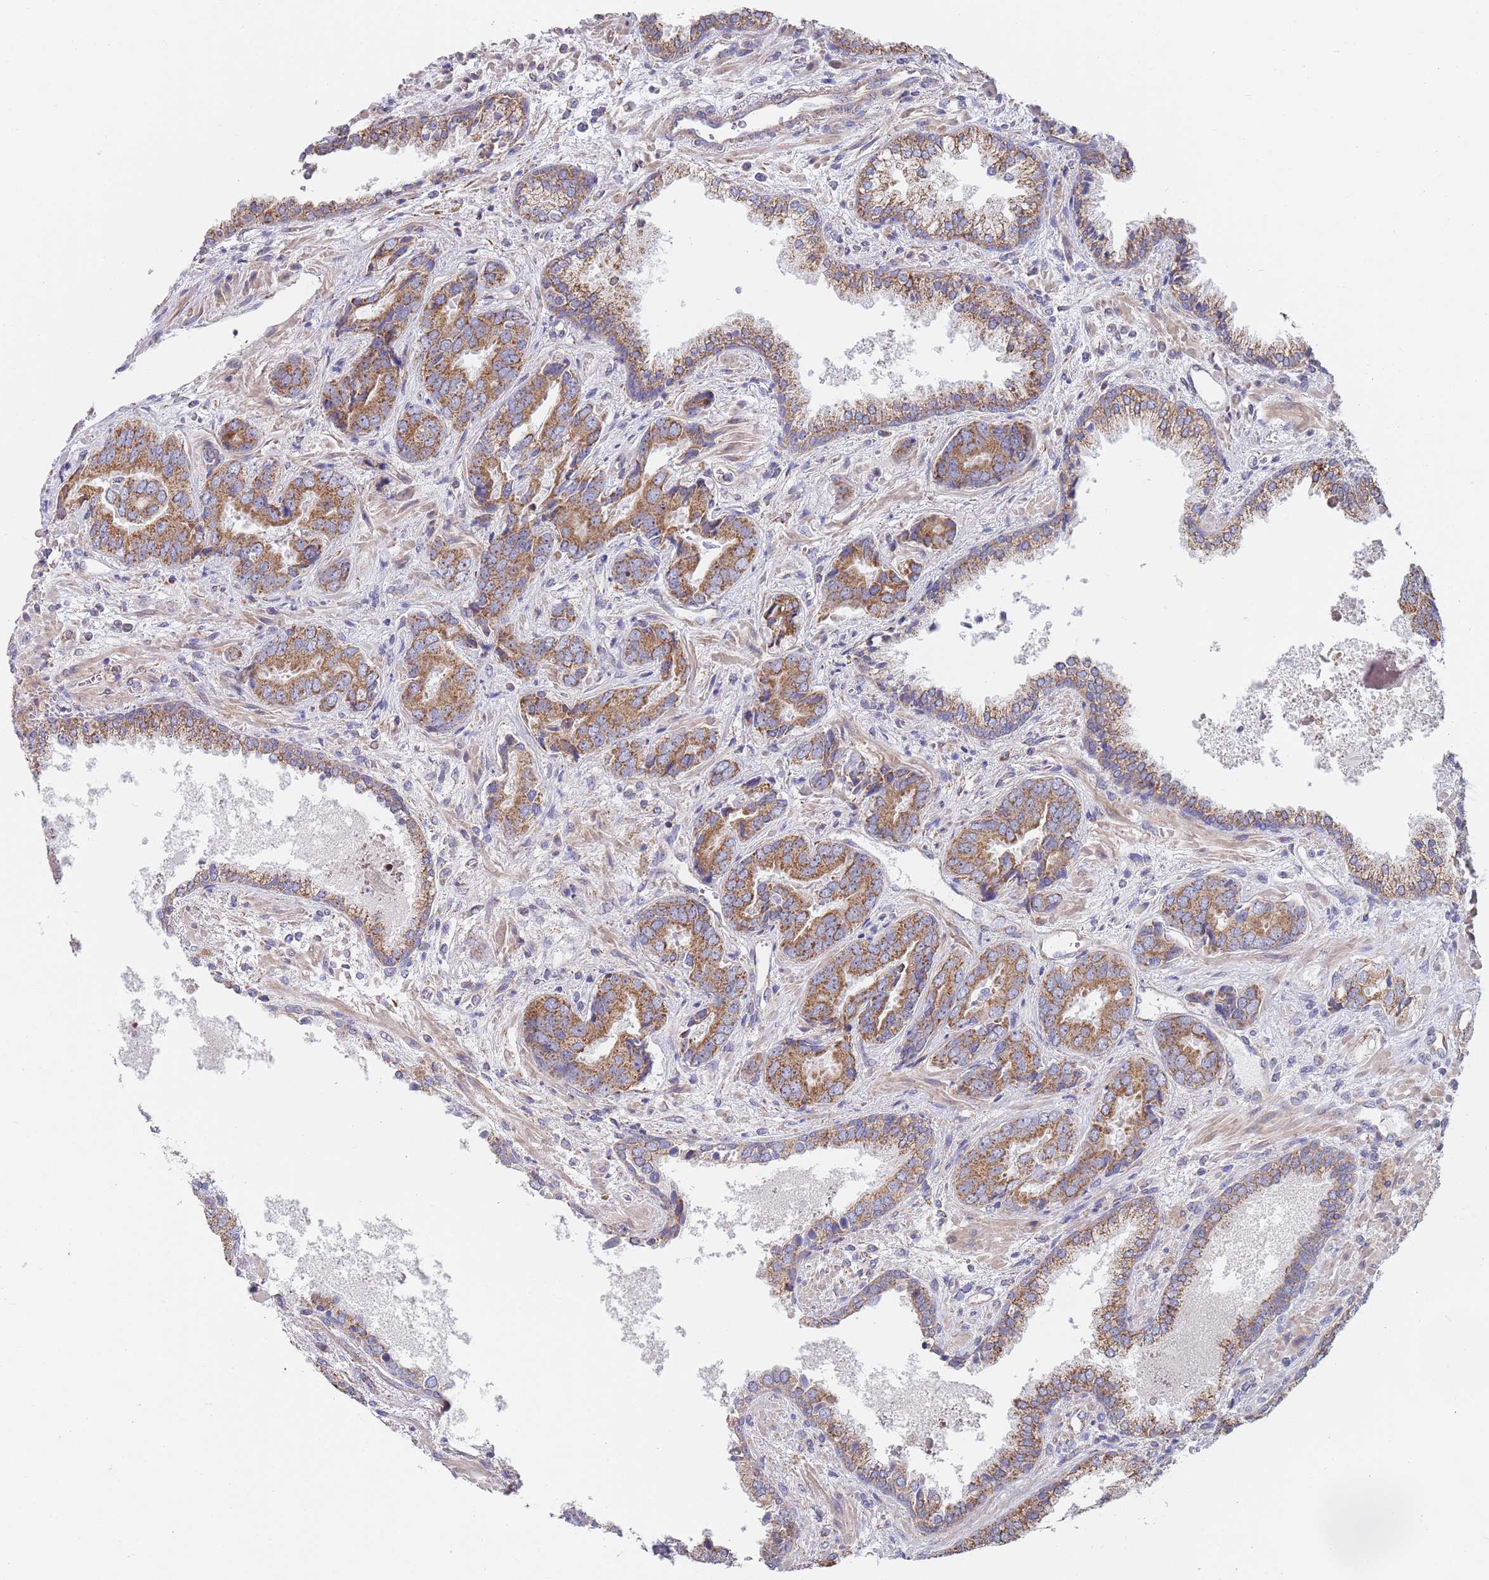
{"staining": {"intensity": "moderate", "quantity": ">75%", "location": "cytoplasmic/membranous"}, "tissue": "prostate cancer", "cell_type": "Tumor cells", "image_type": "cancer", "snomed": [{"axis": "morphology", "description": "Adenocarcinoma, High grade"}, {"axis": "topography", "description": "Prostate"}], "caption": "Human prostate adenocarcinoma (high-grade) stained with a protein marker reveals moderate staining in tumor cells.", "gene": "PWWP3A", "patient": {"sex": "male", "age": 71}}